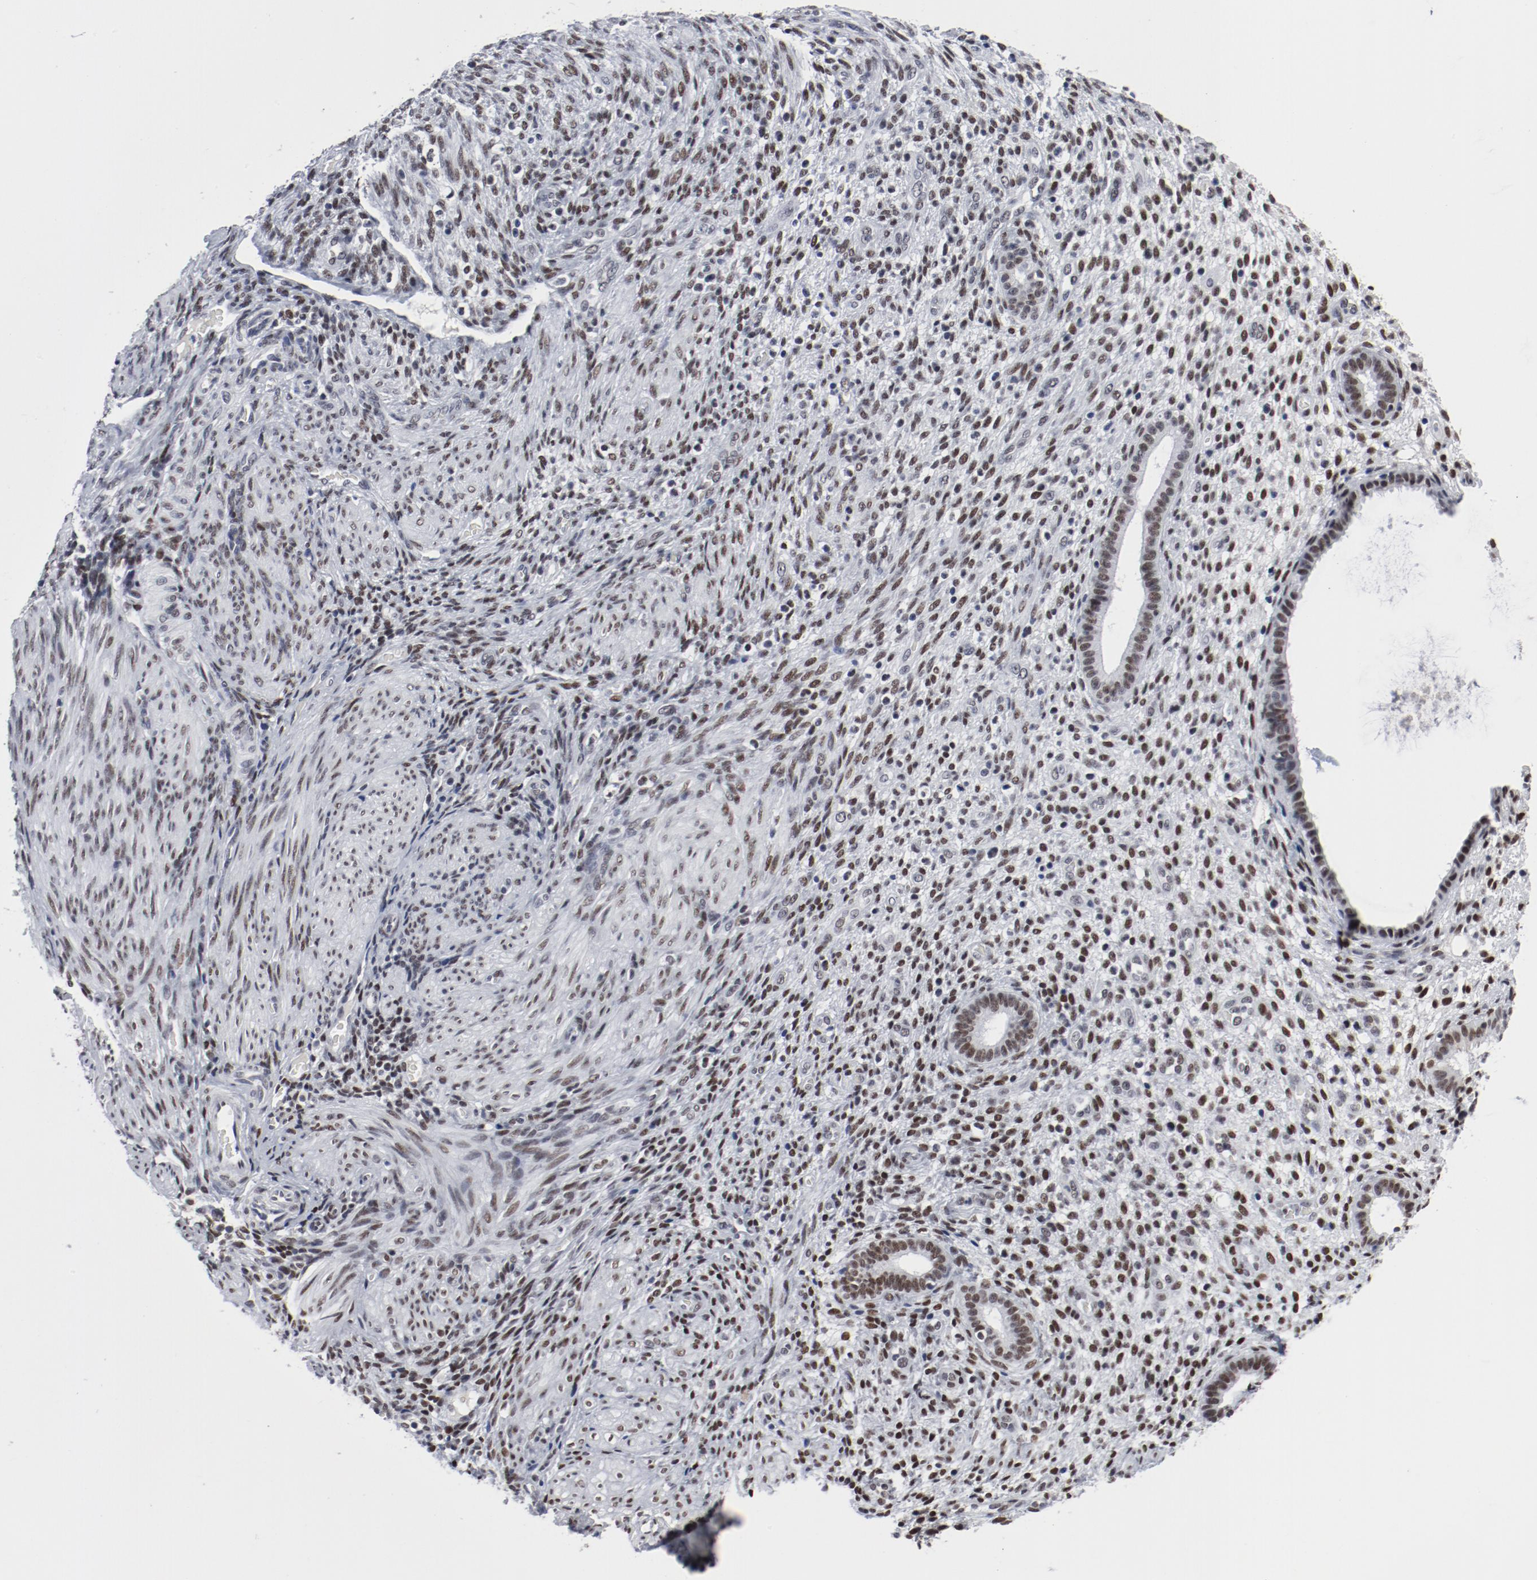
{"staining": {"intensity": "strong", "quantity": ">75%", "location": "nuclear"}, "tissue": "endometrium", "cell_type": "Cells in endometrial stroma", "image_type": "normal", "snomed": [{"axis": "morphology", "description": "Normal tissue, NOS"}, {"axis": "topography", "description": "Endometrium"}], "caption": "Endometrium stained with DAB immunohistochemistry demonstrates high levels of strong nuclear staining in approximately >75% of cells in endometrial stroma. The staining was performed using DAB (3,3'-diaminobenzidine), with brown indicating positive protein expression. Nuclei are stained blue with hematoxylin.", "gene": "ARNT", "patient": {"sex": "female", "age": 72}}